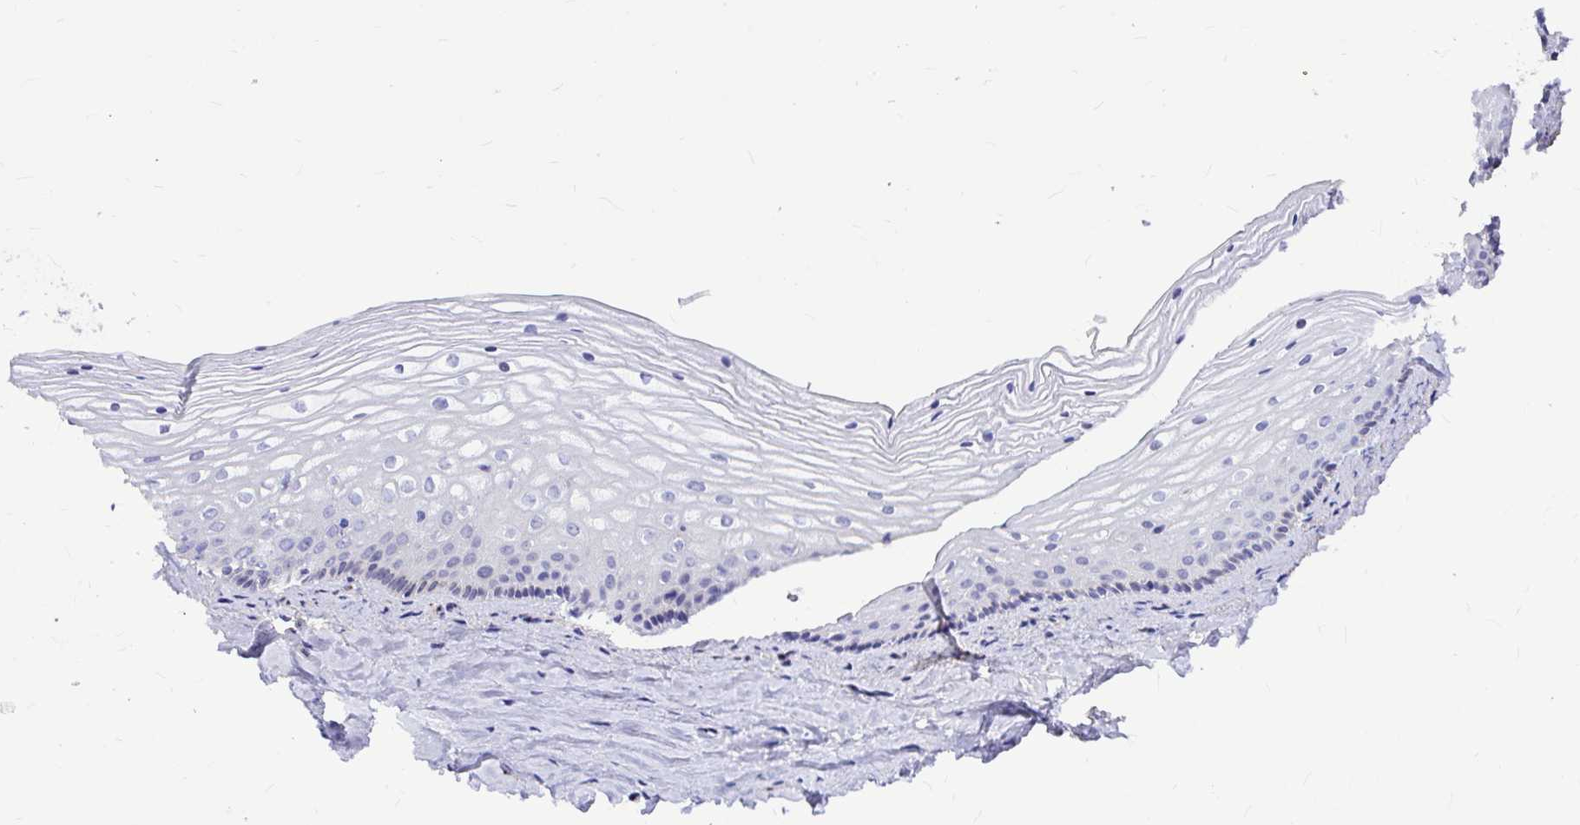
{"staining": {"intensity": "negative", "quantity": "none", "location": "none"}, "tissue": "vagina", "cell_type": "Squamous epithelial cells", "image_type": "normal", "snomed": [{"axis": "morphology", "description": "Normal tissue, NOS"}, {"axis": "topography", "description": "Vagina"}], "caption": "Immunohistochemistry micrograph of unremarkable vagina: vagina stained with DAB (3,3'-diaminobenzidine) demonstrates no significant protein positivity in squamous epithelial cells.", "gene": "GABBR2", "patient": {"sex": "female", "age": 45}}